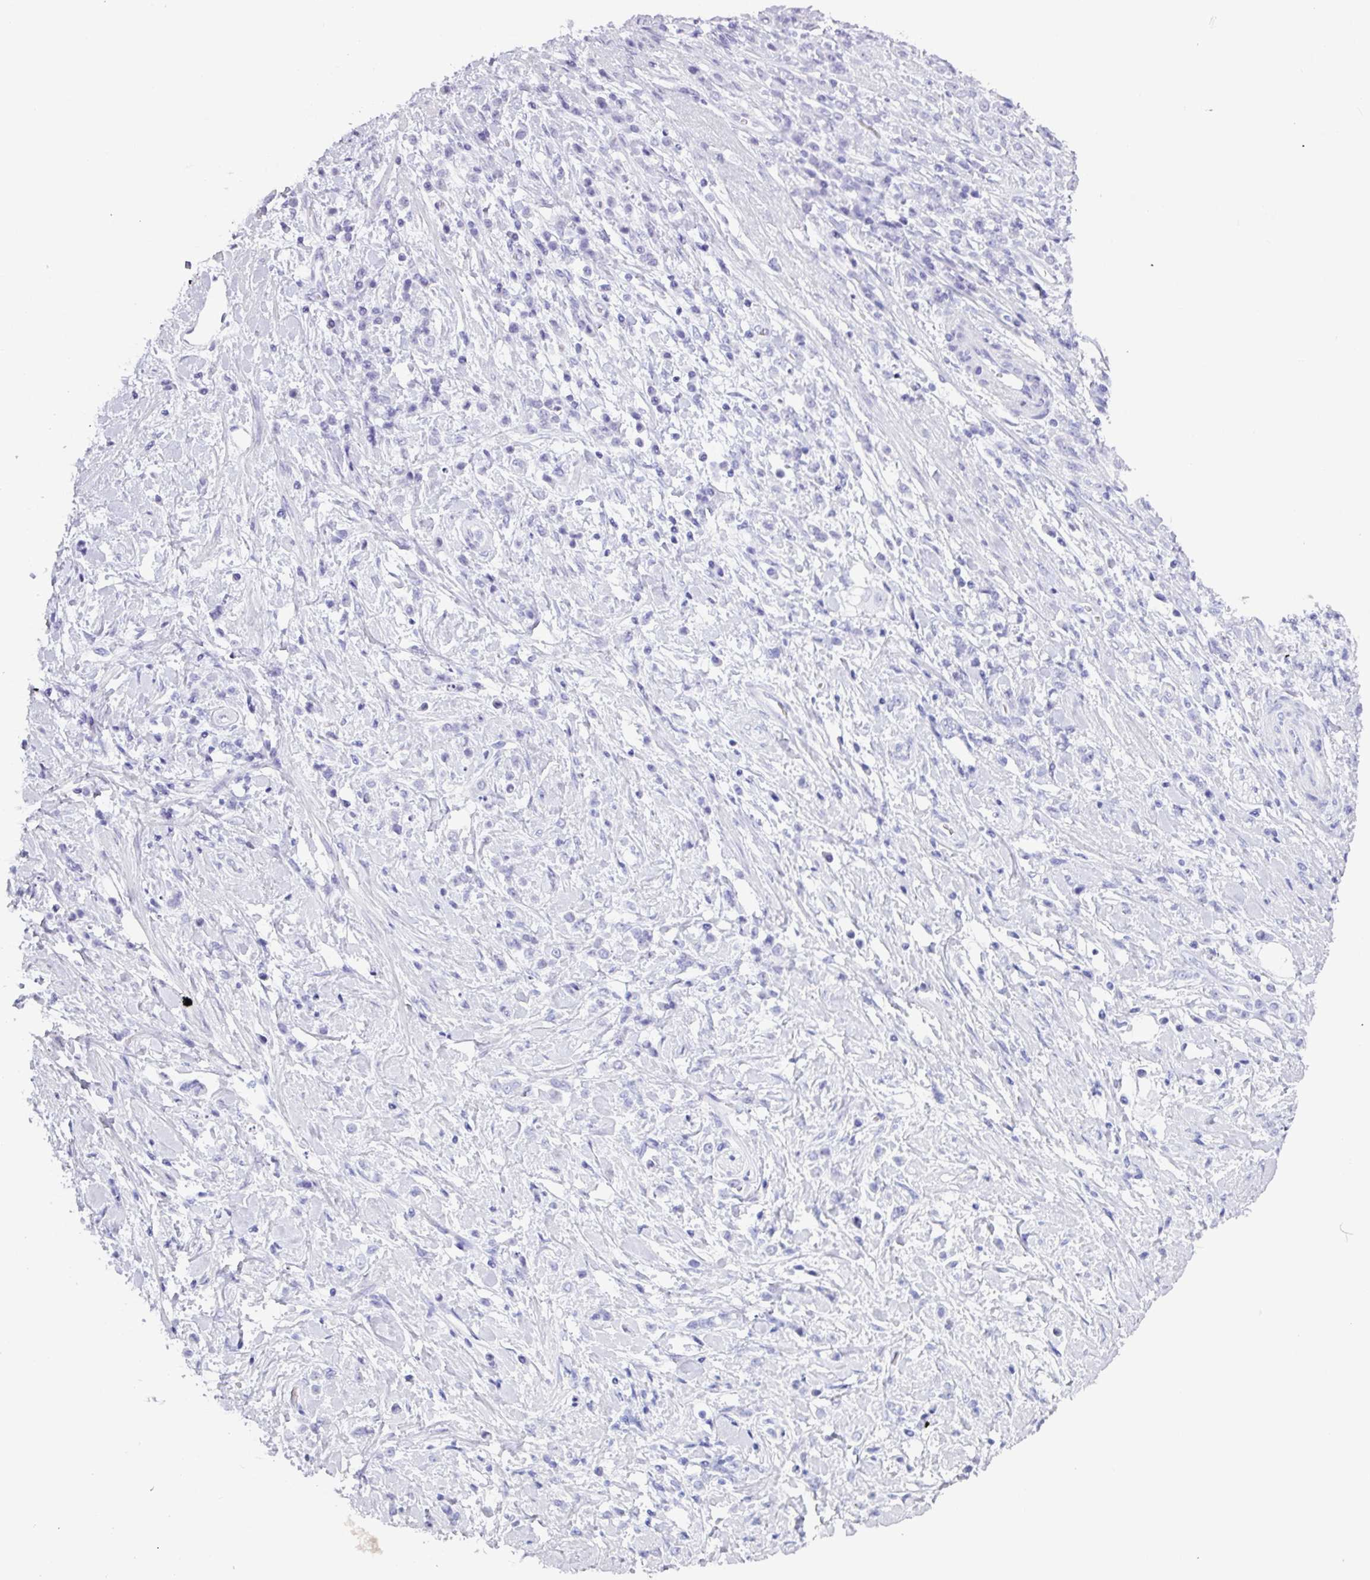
{"staining": {"intensity": "negative", "quantity": "none", "location": "none"}, "tissue": "stomach cancer", "cell_type": "Tumor cells", "image_type": "cancer", "snomed": [{"axis": "morphology", "description": "Adenocarcinoma, NOS"}, {"axis": "topography", "description": "Stomach"}], "caption": "A high-resolution photomicrograph shows immunohistochemistry staining of stomach cancer, which reveals no significant staining in tumor cells. (DAB immunohistochemistry (IHC), high magnification).", "gene": "CRYBB2", "patient": {"sex": "female", "age": 60}}